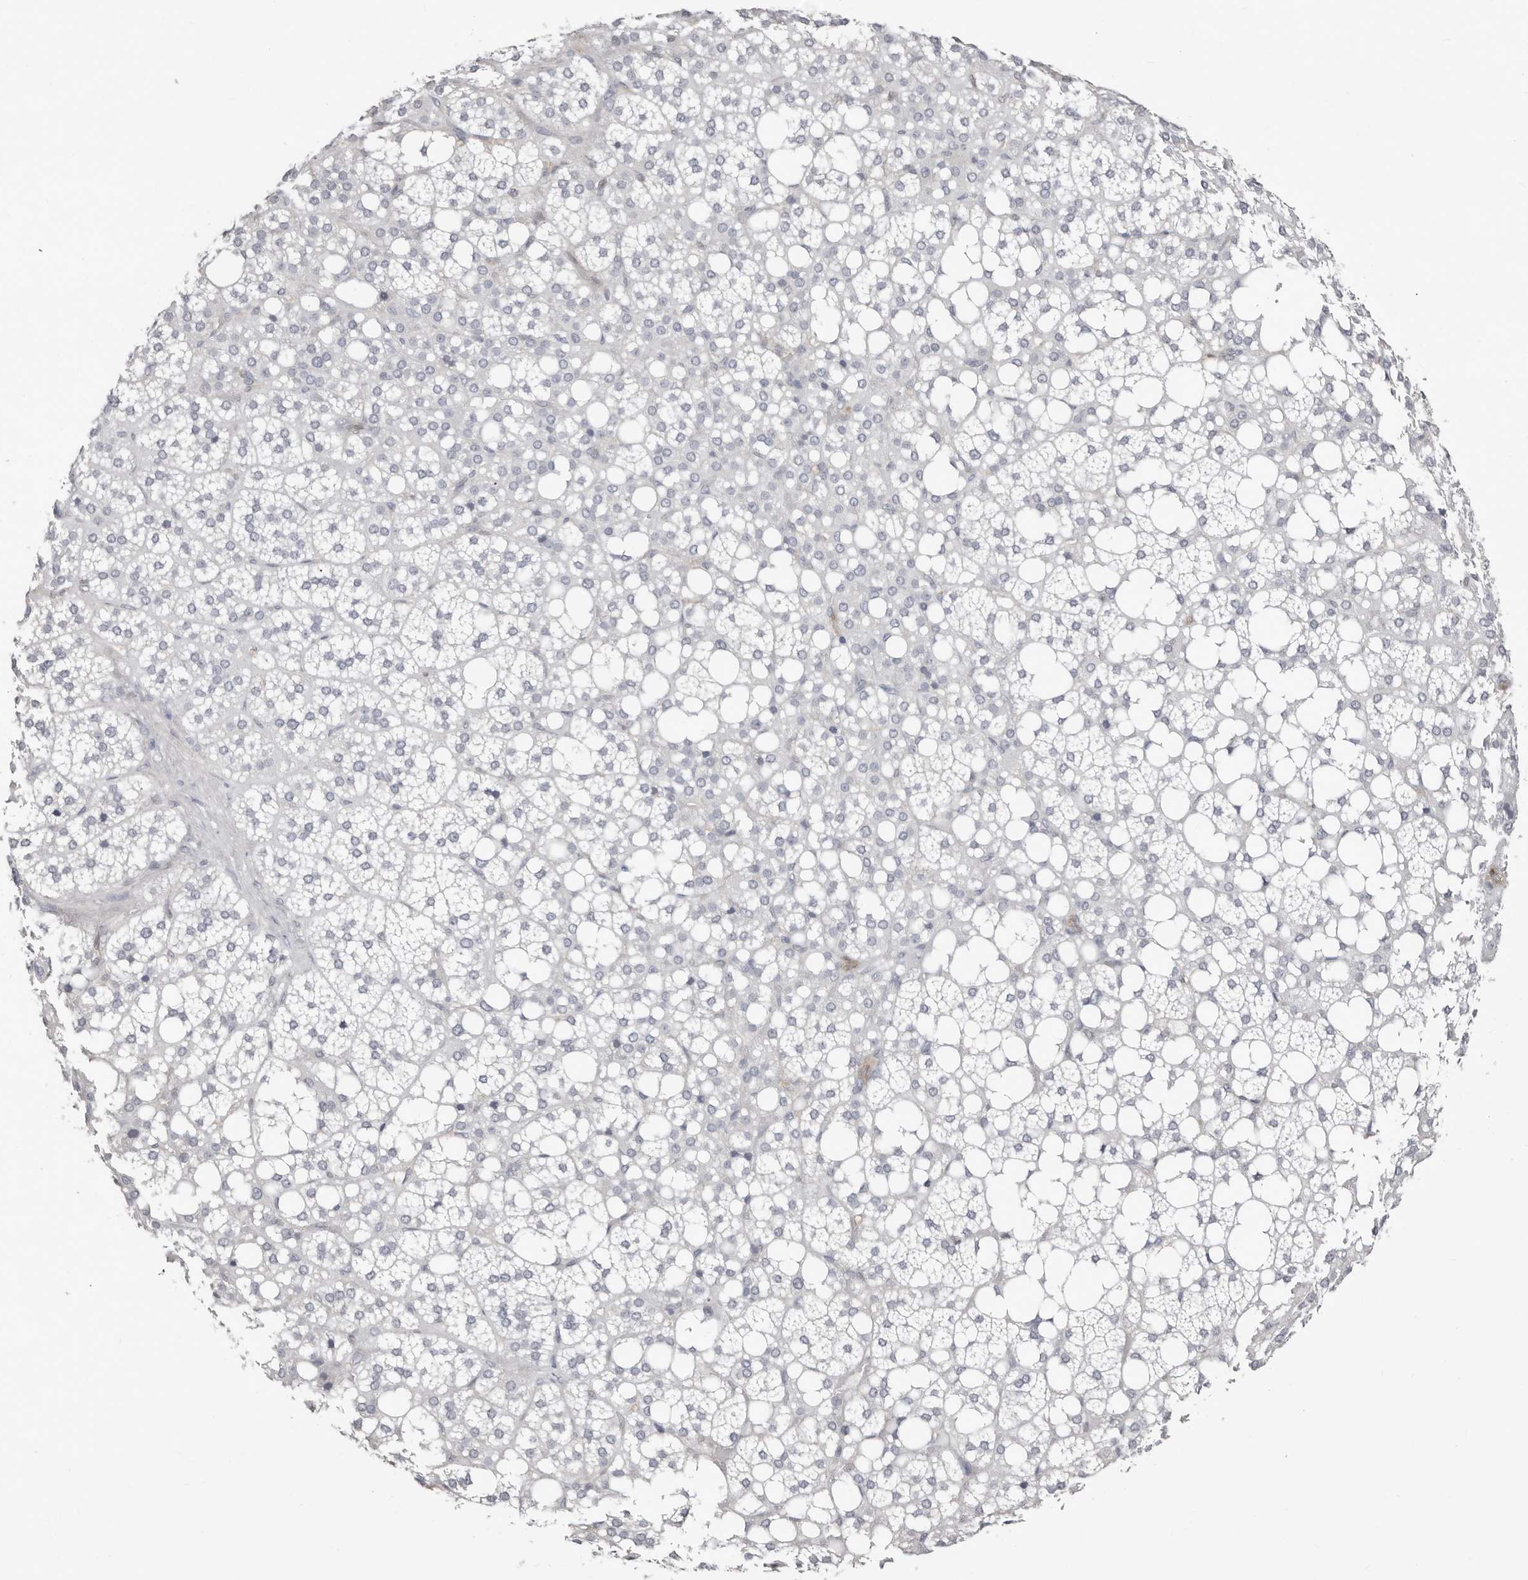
{"staining": {"intensity": "negative", "quantity": "none", "location": "none"}, "tissue": "adrenal gland", "cell_type": "Glandular cells", "image_type": "normal", "snomed": [{"axis": "morphology", "description": "Normal tissue, NOS"}, {"axis": "topography", "description": "Adrenal gland"}], "caption": "Immunohistochemistry (IHC) photomicrograph of normal adrenal gland: human adrenal gland stained with DAB (3,3'-diaminobenzidine) exhibits no significant protein positivity in glandular cells.", "gene": "ASRGL1", "patient": {"sex": "female", "age": 59}}